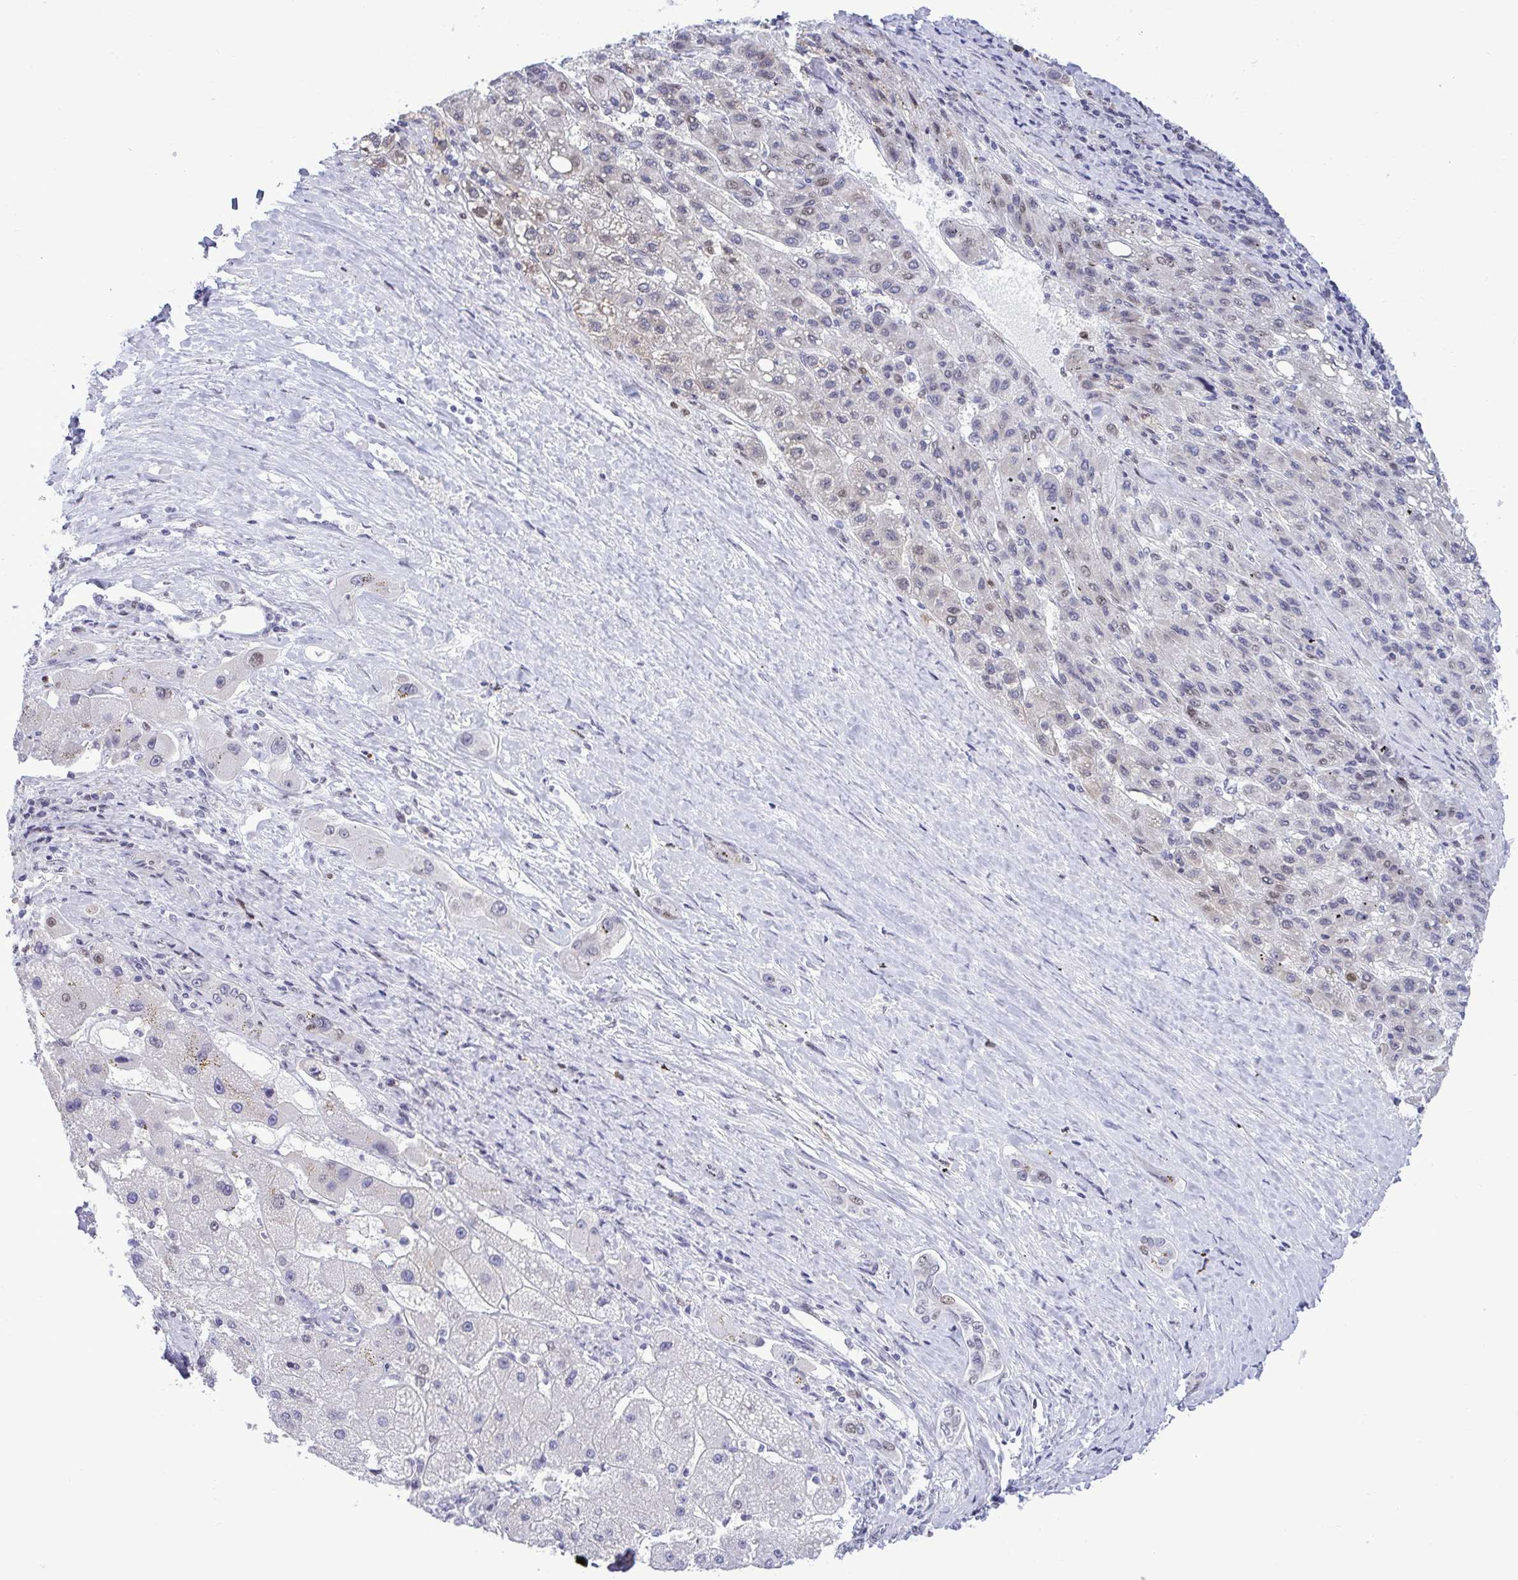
{"staining": {"intensity": "moderate", "quantity": "<25%", "location": "nuclear"}, "tissue": "liver cancer", "cell_type": "Tumor cells", "image_type": "cancer", "snomed": [{"axis": "morphology", "description": "Carcinoma, Hepatocellular, NOS"}, {"axis": "topography", "description": "Liver"}], "caption": "Immunohistochemical staining of liver hepatocellular carcinoma exhibits low levels of moderate nuclear protein expression in approximately <25% of tumor cells. (DAB (3,3'-diaminobenzidine) = brown stain, brightfield microscopy at high magnification).", "gene": "C1QL2", "patient": {"sex": "female", "age": 82}}